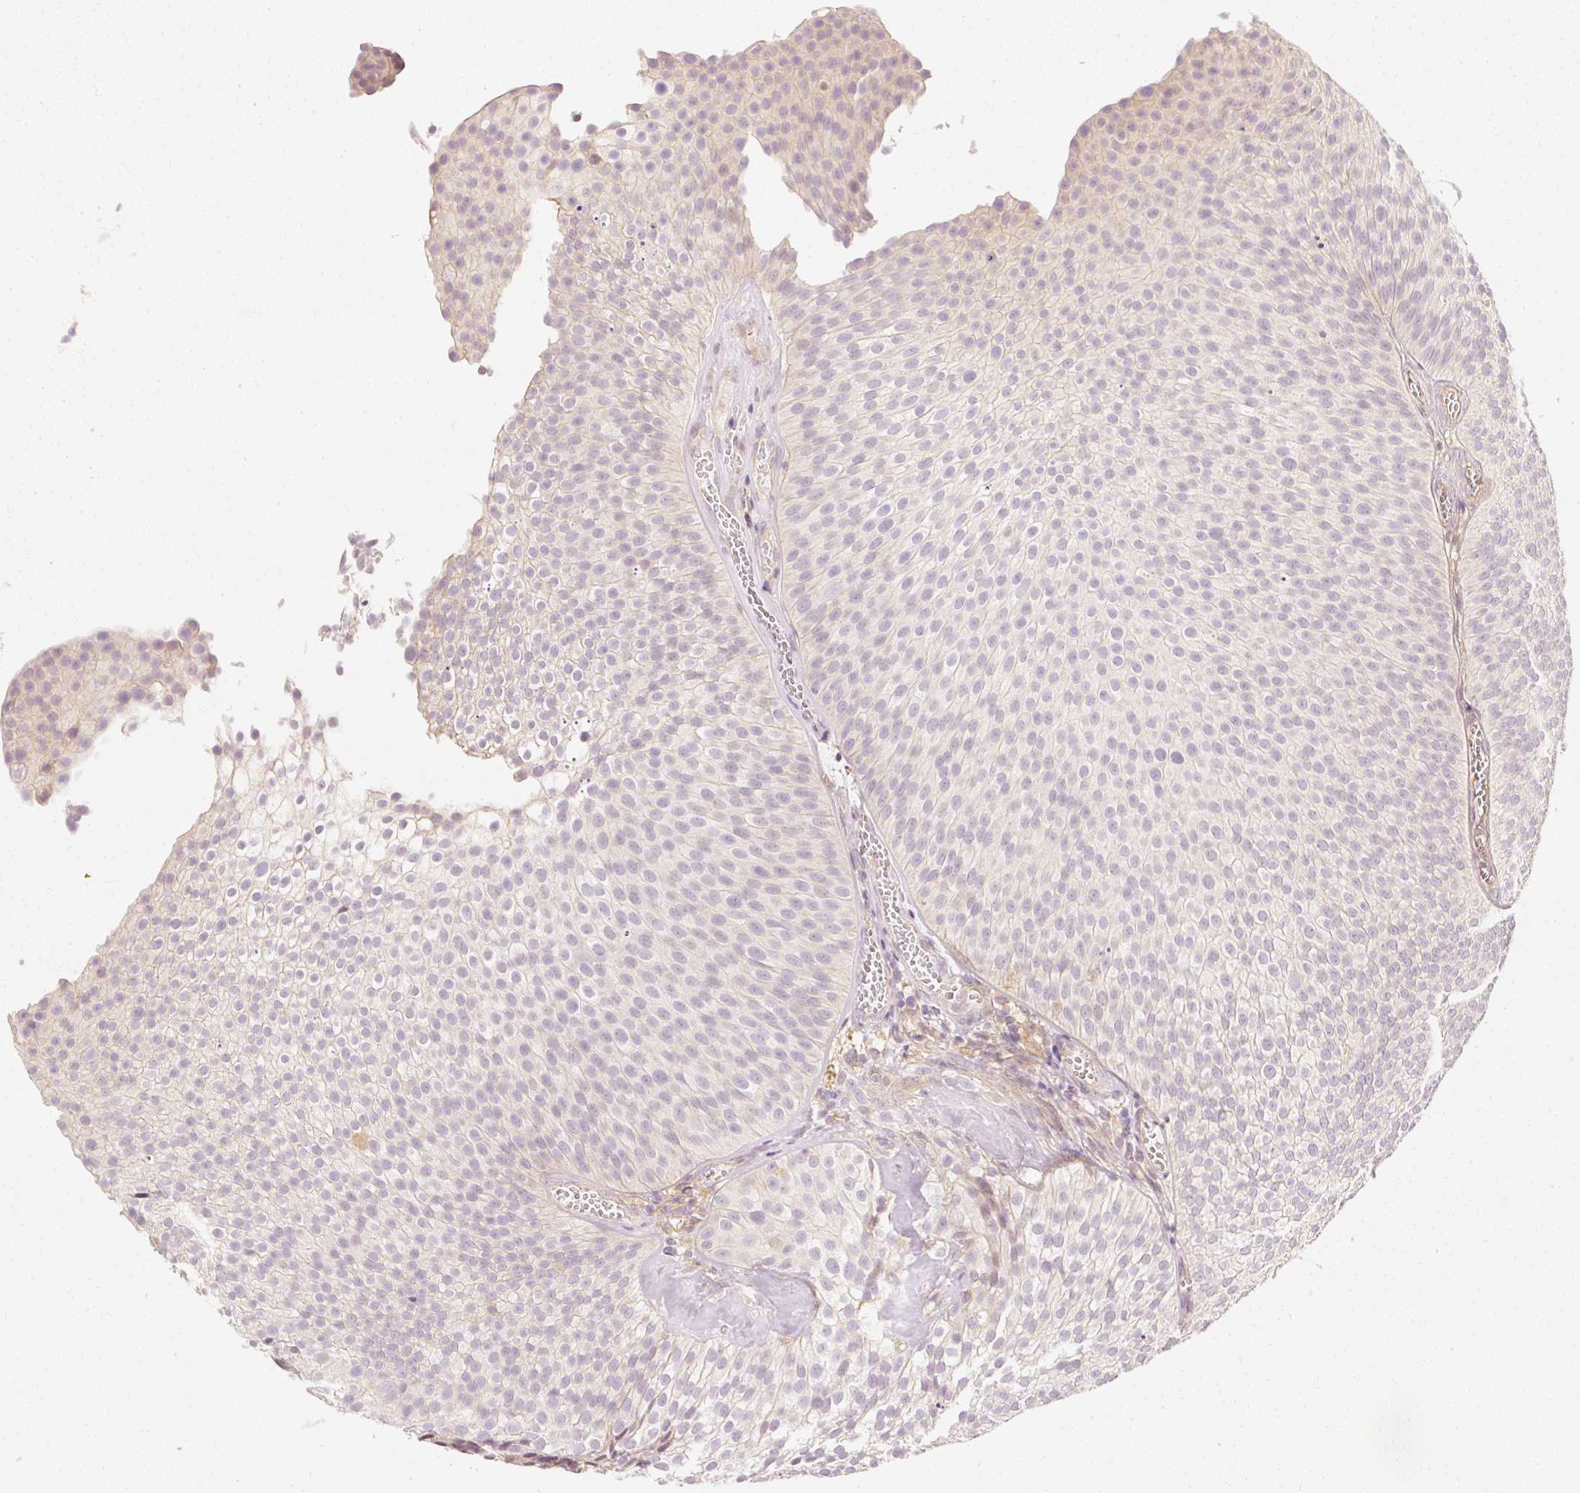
{"staining": {"intensity": "negative", "quantity": "none", "location": "none"}, "tissue": "urothelial cancer", "cell_type": "Tumor cells", "image_type": "cancer", "snomed": [{"axis": "morphology", "description": "Urothelial carcinoma, Low grade"}, {"axis": "topography", "description": "Urinary bladder"}], "caption": "An immunohistochemistry photomicrograph of low-grade urothelial carcinoma is shown. There is no staining in tumor cells of low-grade urothelial carcinoma. (DAB IHC, high magnification).", "gene": "GNAQ", "patient": {"sex": "male", "age": 91}}